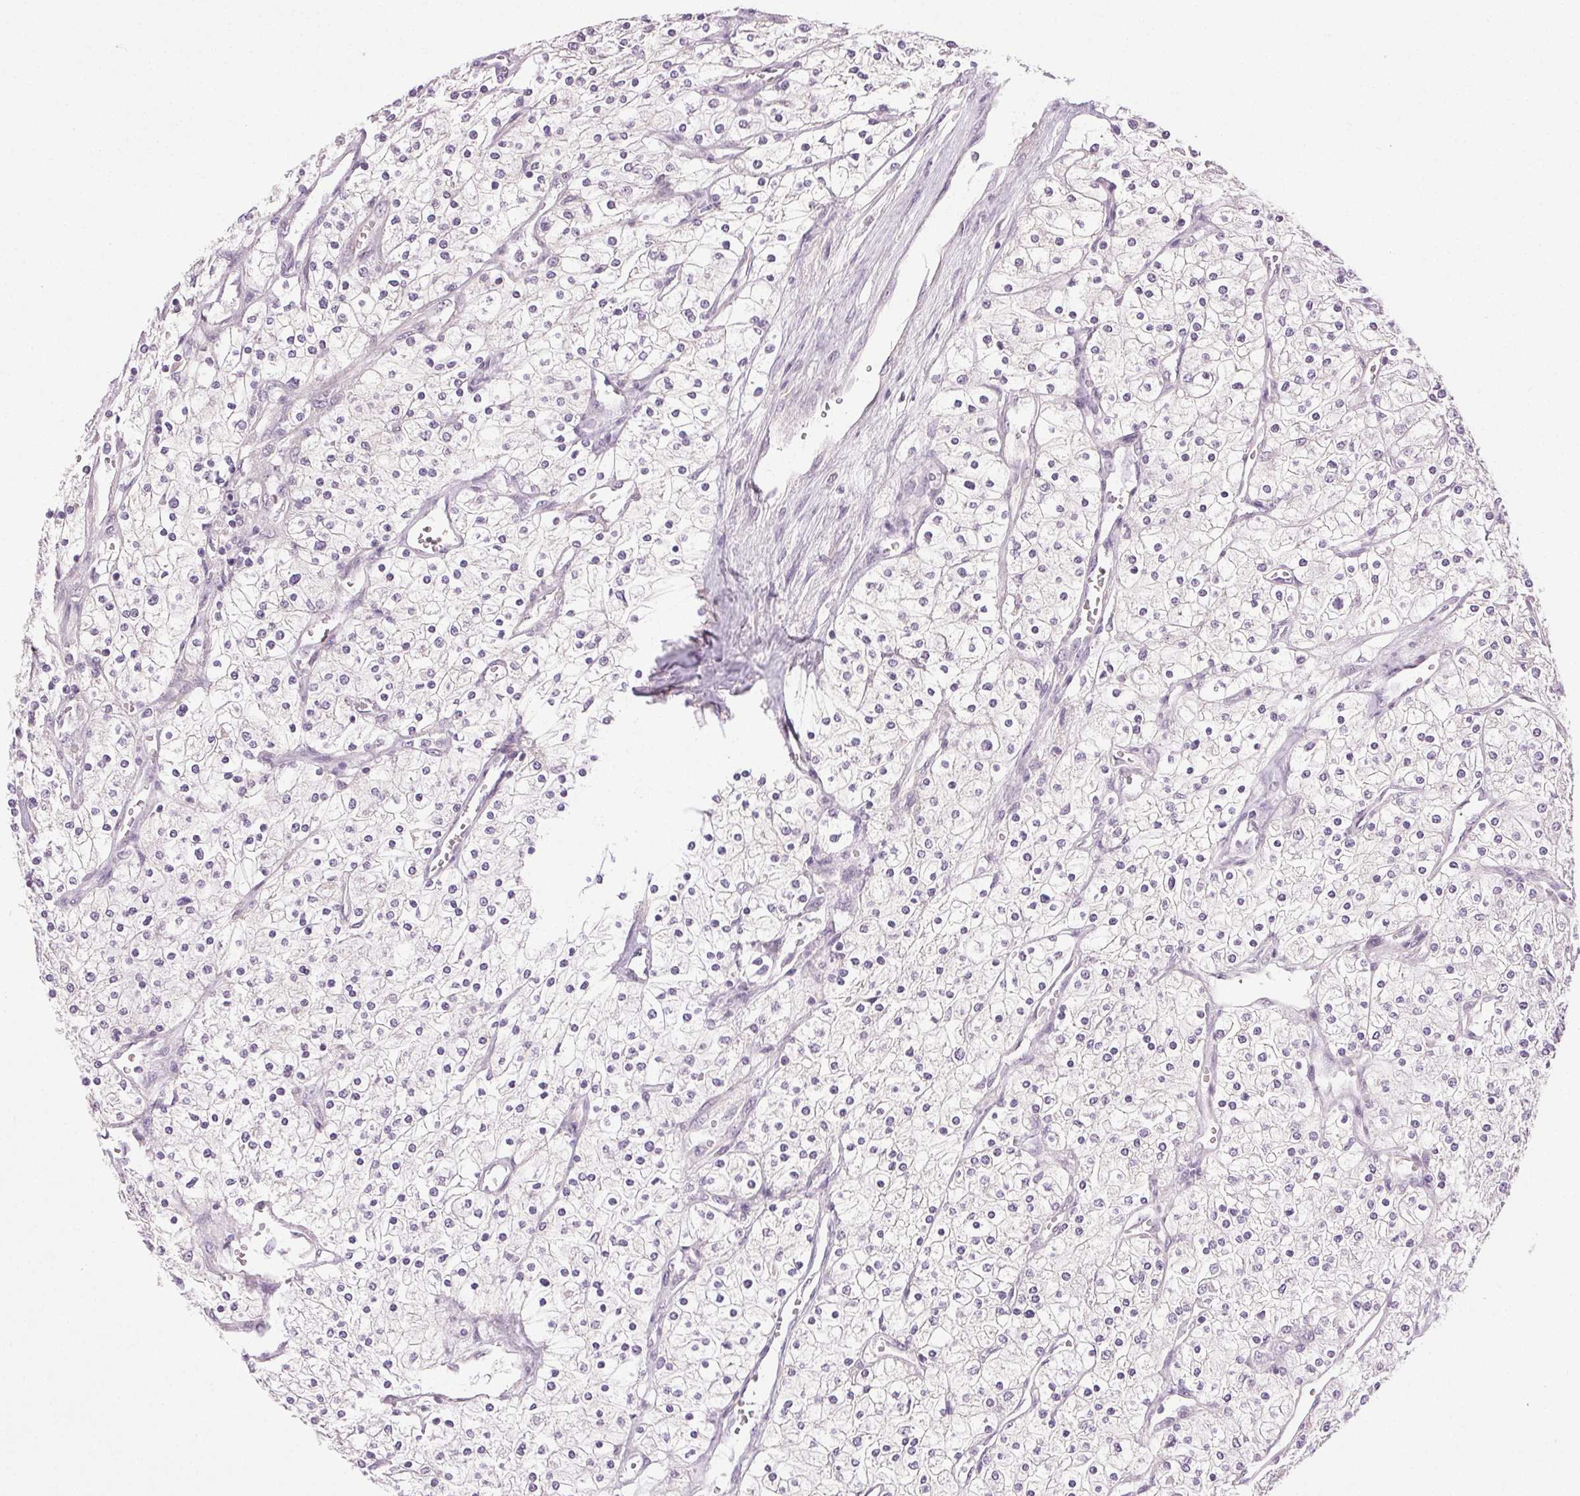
{"staining": {"intensity": "negative", "quantity": "none", "location": "none"}, "tissue": "renal cancer", "cell_type": "Tumor cells", "image_type": "cancer", "snomed": [{"axis": "morphology", "description": "Adenocarcinoma, NOS"}, {"axis": "topography", "description": "Kidney"}], "caption": "Immunohistochemistry (IHC) of renal cancer (adenocarcinoma) exhibits no expression in tumor cells.", "gene": "FAM168A", "patient": {"sex": "male", "age": 80}}